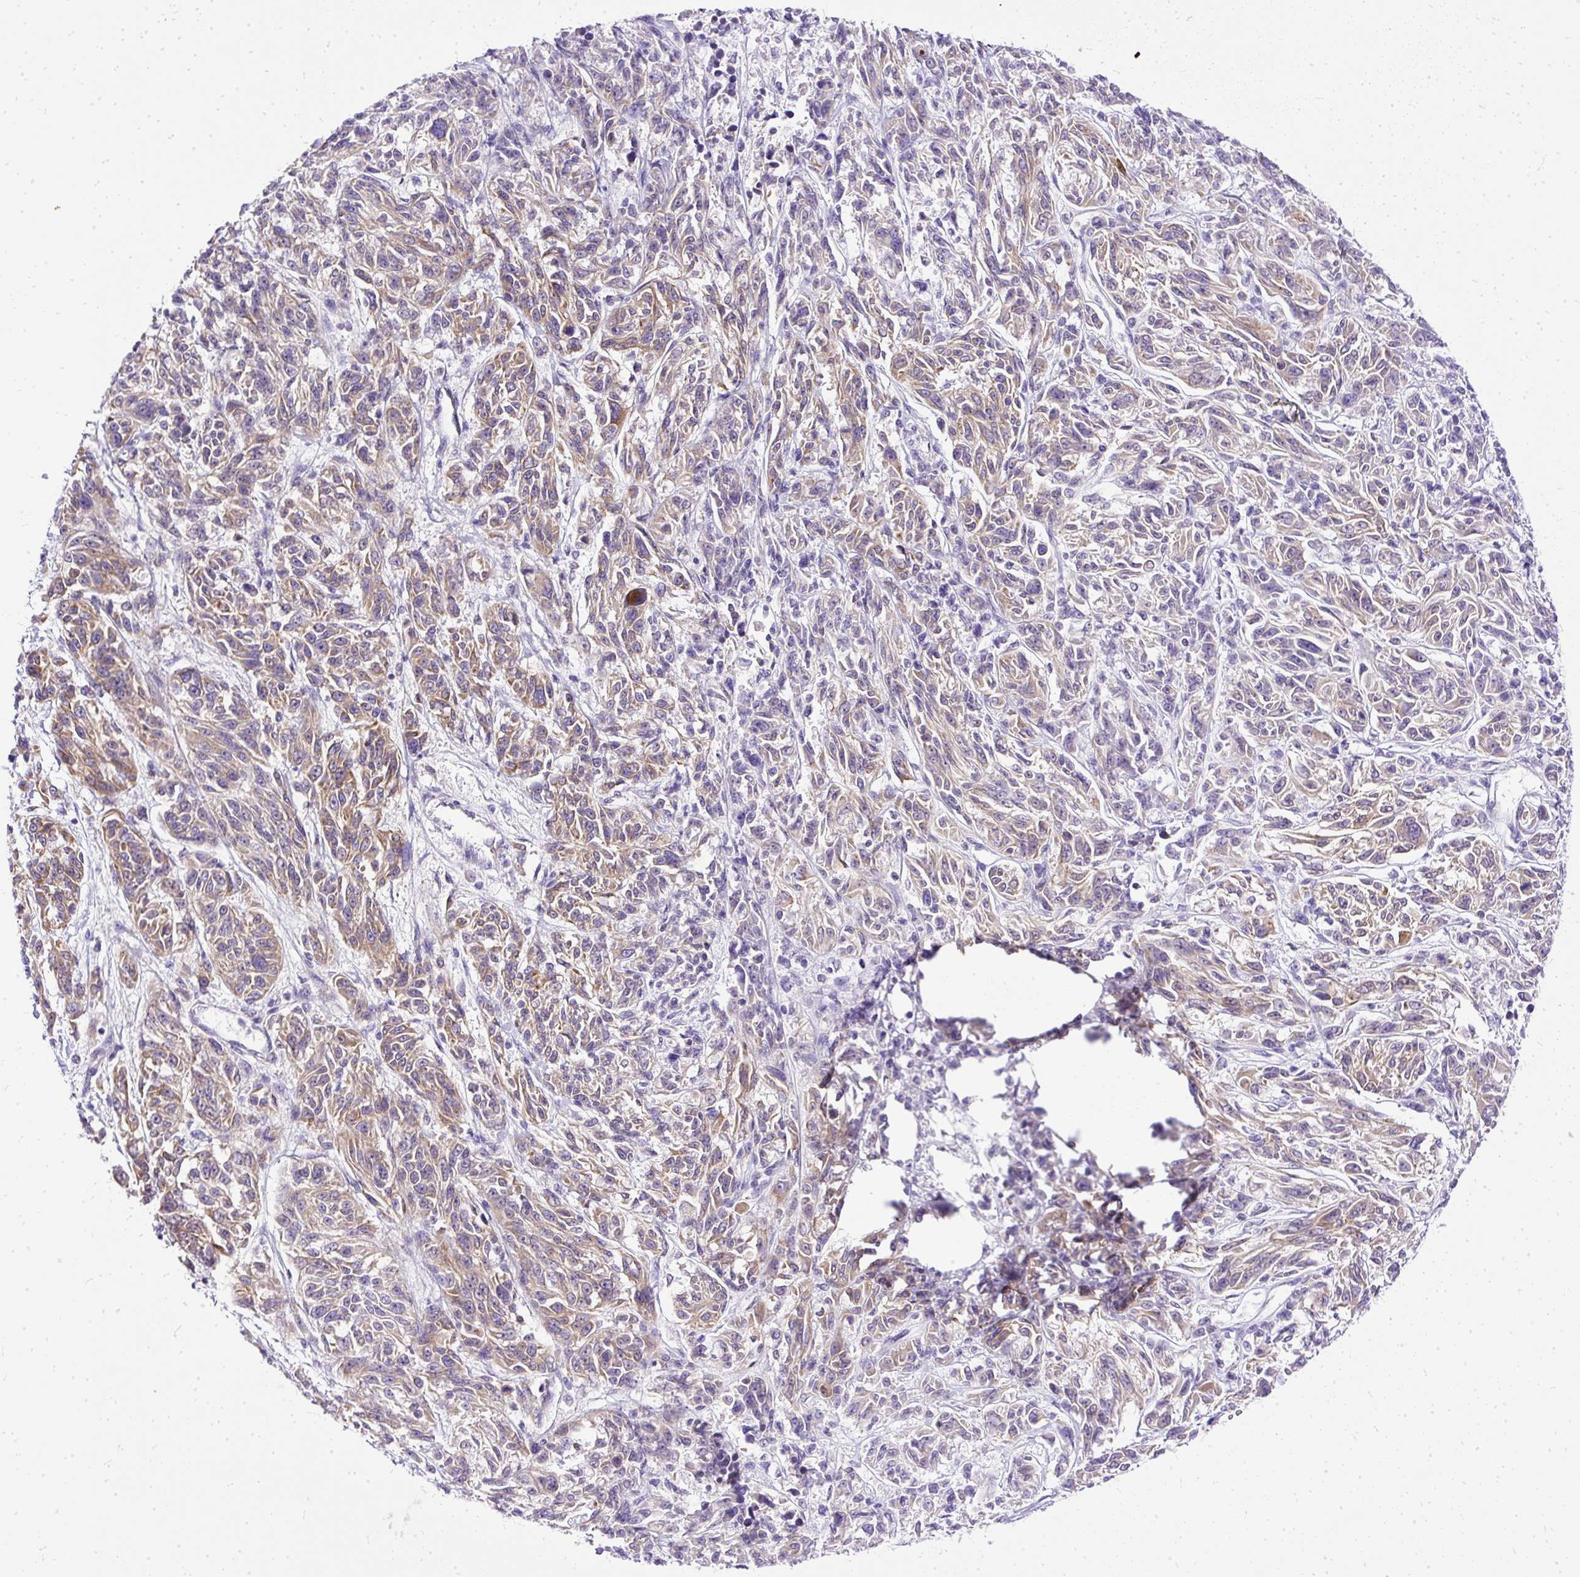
{"staining": {"intensity": "moderate", "quantity": "25%-75%", "location": "cytoplasmic/membranous"}, "tissue": "melanoma", "cell_type": "Tumor cells", "image_type": "cancer", "snomed": [{"axis": "morphology", "description": "Malignant melanoma, NOS"}, {"axis": "topography", "description": "Skin"}], "caption": "Protein expression analysis of malignant melanoma shows moderate cytoplasmic/membranous staining in about 25%-75% of tumor cells.", "gene": "AMFR", "patient": {"sex": "male", "age": 53}}